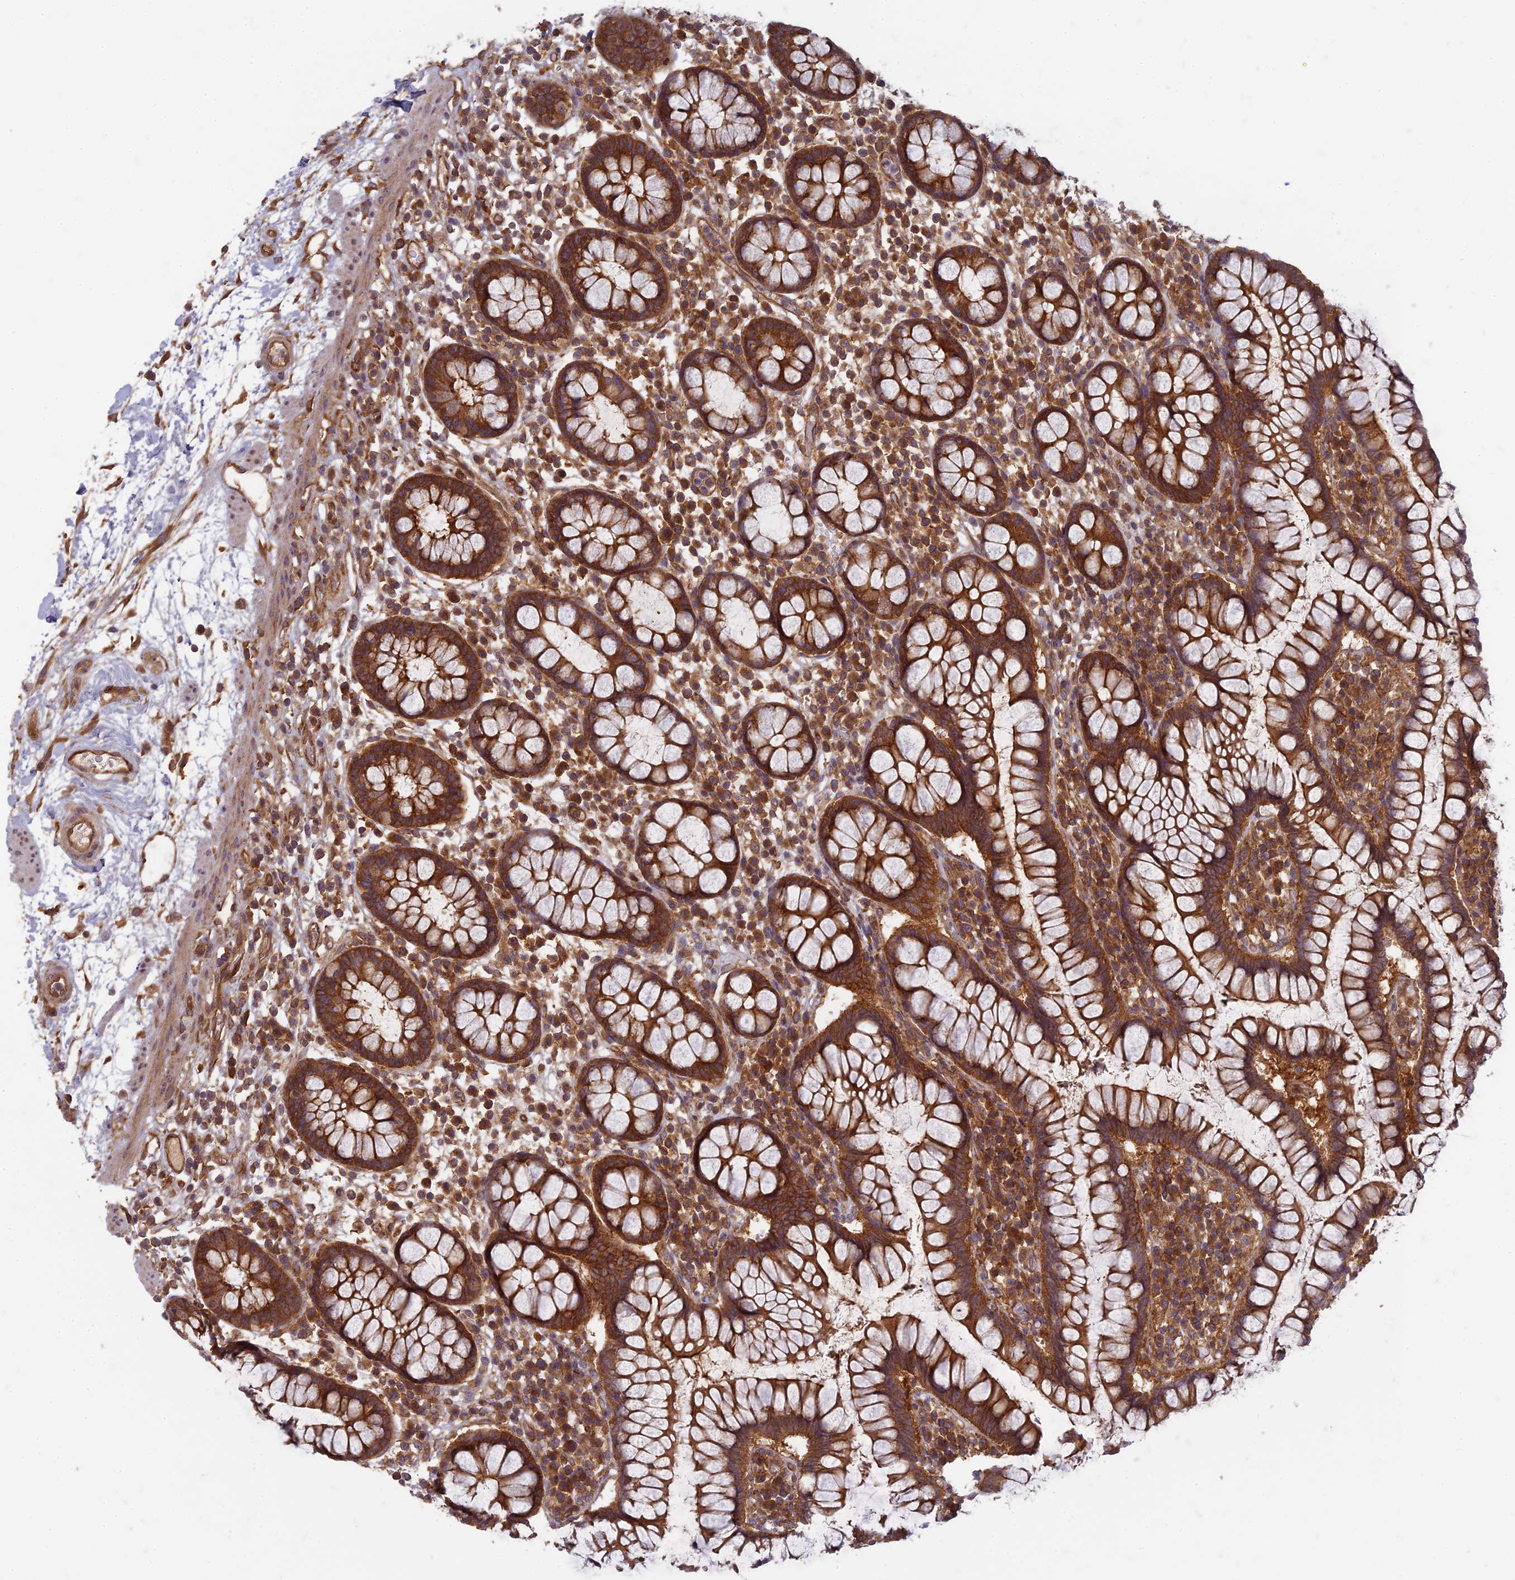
{"staining": {"intensity": "moderate", "quantity": ">75%", "location": "cytoplasmic/membranous"}, "tissue": "colon", "cell_type": "Endothelial cells", "image_type": "normal", "snomed": [{"axis": "morphology", "description": "Normal tissue, NOS"}, {"axis": "topography", "description": "Colon"}], "caption": "The immunohistochemical stain highlights moderate cytoplasmic/membranous positivity in endothelial cells of benign colon. The staining is performed using DAB brown chromogen to label protein expression. The nuclei are counter-stained blue using hematoxylin.", "gene": "TCF25", "patient": {"sex": "female", "age": 79}}